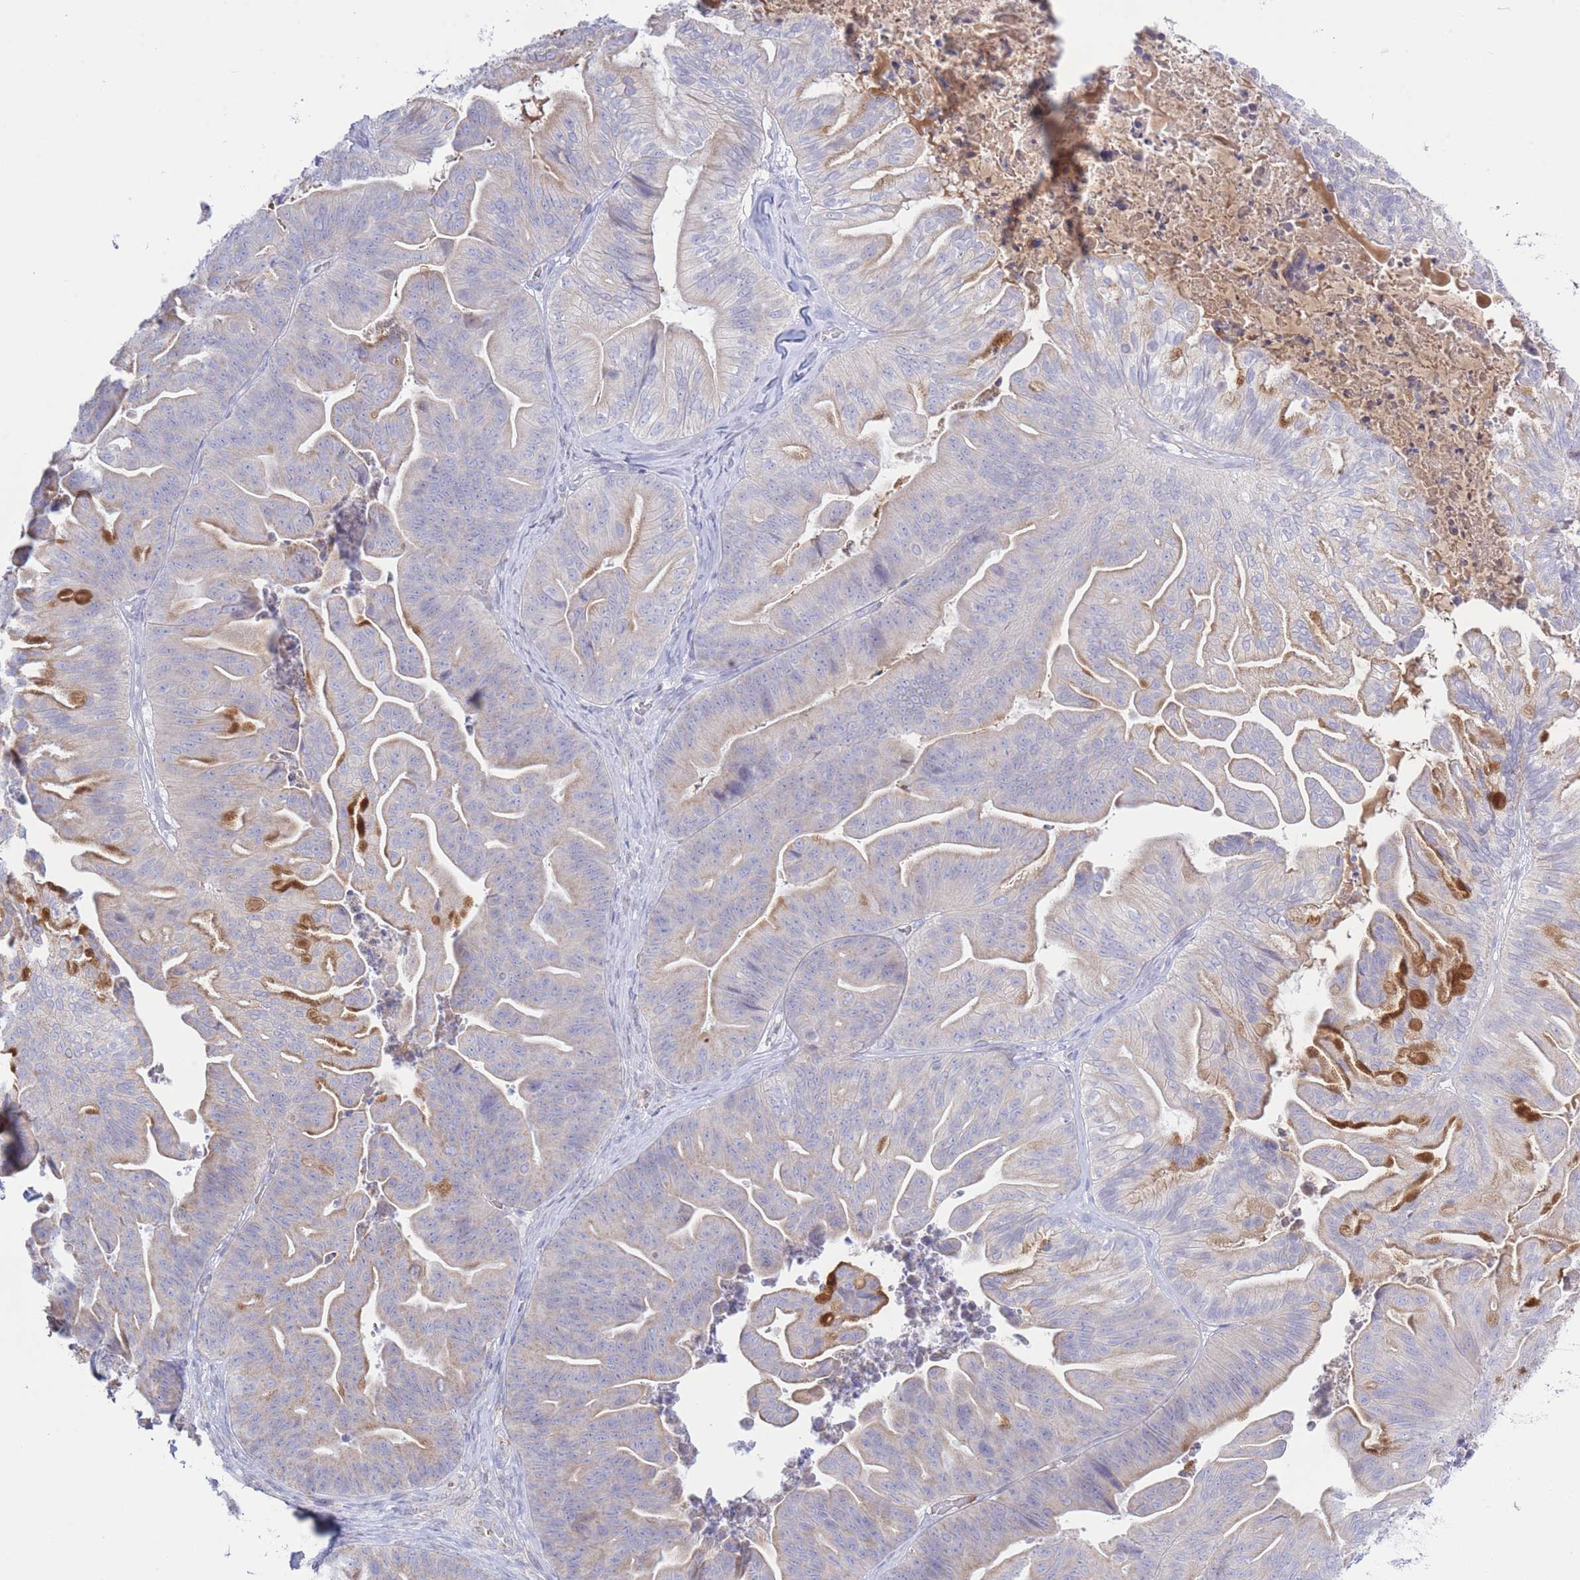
{"staining": {"intensity": "moderate", "quantity": "<25%", "location": "cytoplasmic/membranous"}, "tissue": "ovarian cancer", "cell_type": "Tumor cells", "image_type": "cancer", "snomed": [{"axis": "morphology", "description": "Cystadenocarcinoma, mucinous, NOS"}, {"axis": "topography", "description": "Ovary"}], "caption": "The image demonstrates a brown stain indicating the presence of a protein in the cytoplasmic/membranous of tumor cells in ovarian cancer.", "gene": "NANP", "patient": {"sex": "female", "age": 67}}